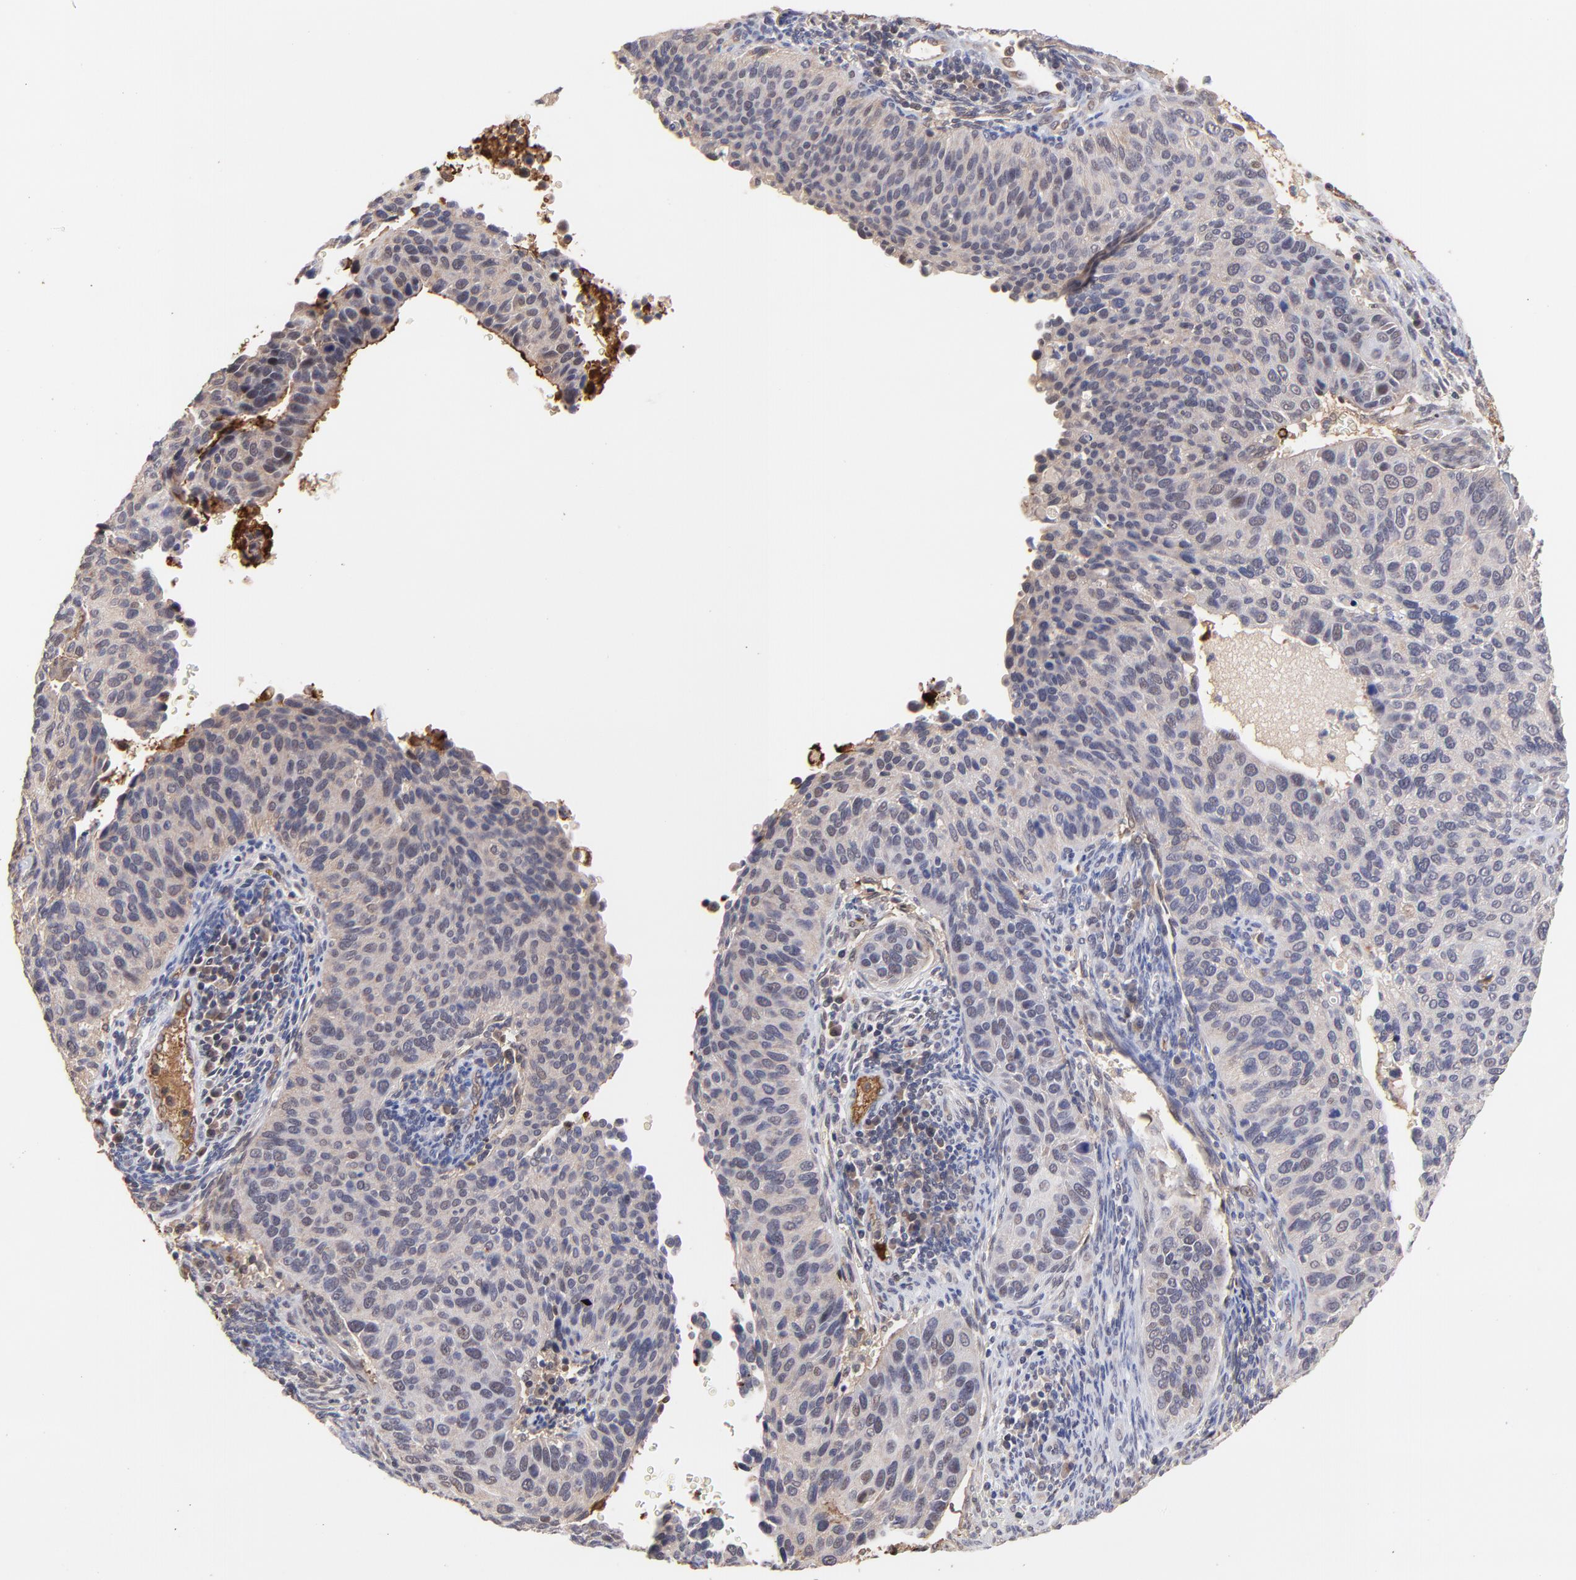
{"staining": {"intensity": "weak", "quantity": "<25%", "location": "cytoplasmic/membranous,nuclear"}, "tissue": "cervical cancer", "cell_type": "Tumor cells", "image_type": "cancer", "snomed": [{"axis": "morphology", "description": "Adenocarcinoma, NOS"}, {"axis": "topography", "description": "Cervix"}], "caption": "High magnification brightfield microscopy of cervical adenocarcinoma stained with DAB (brown) and counterstained with hematoxylin (blue): tumor cells show no significant positivity.", "gene": "PSMD14", "patient": {"sex": "female", "age": 29}}